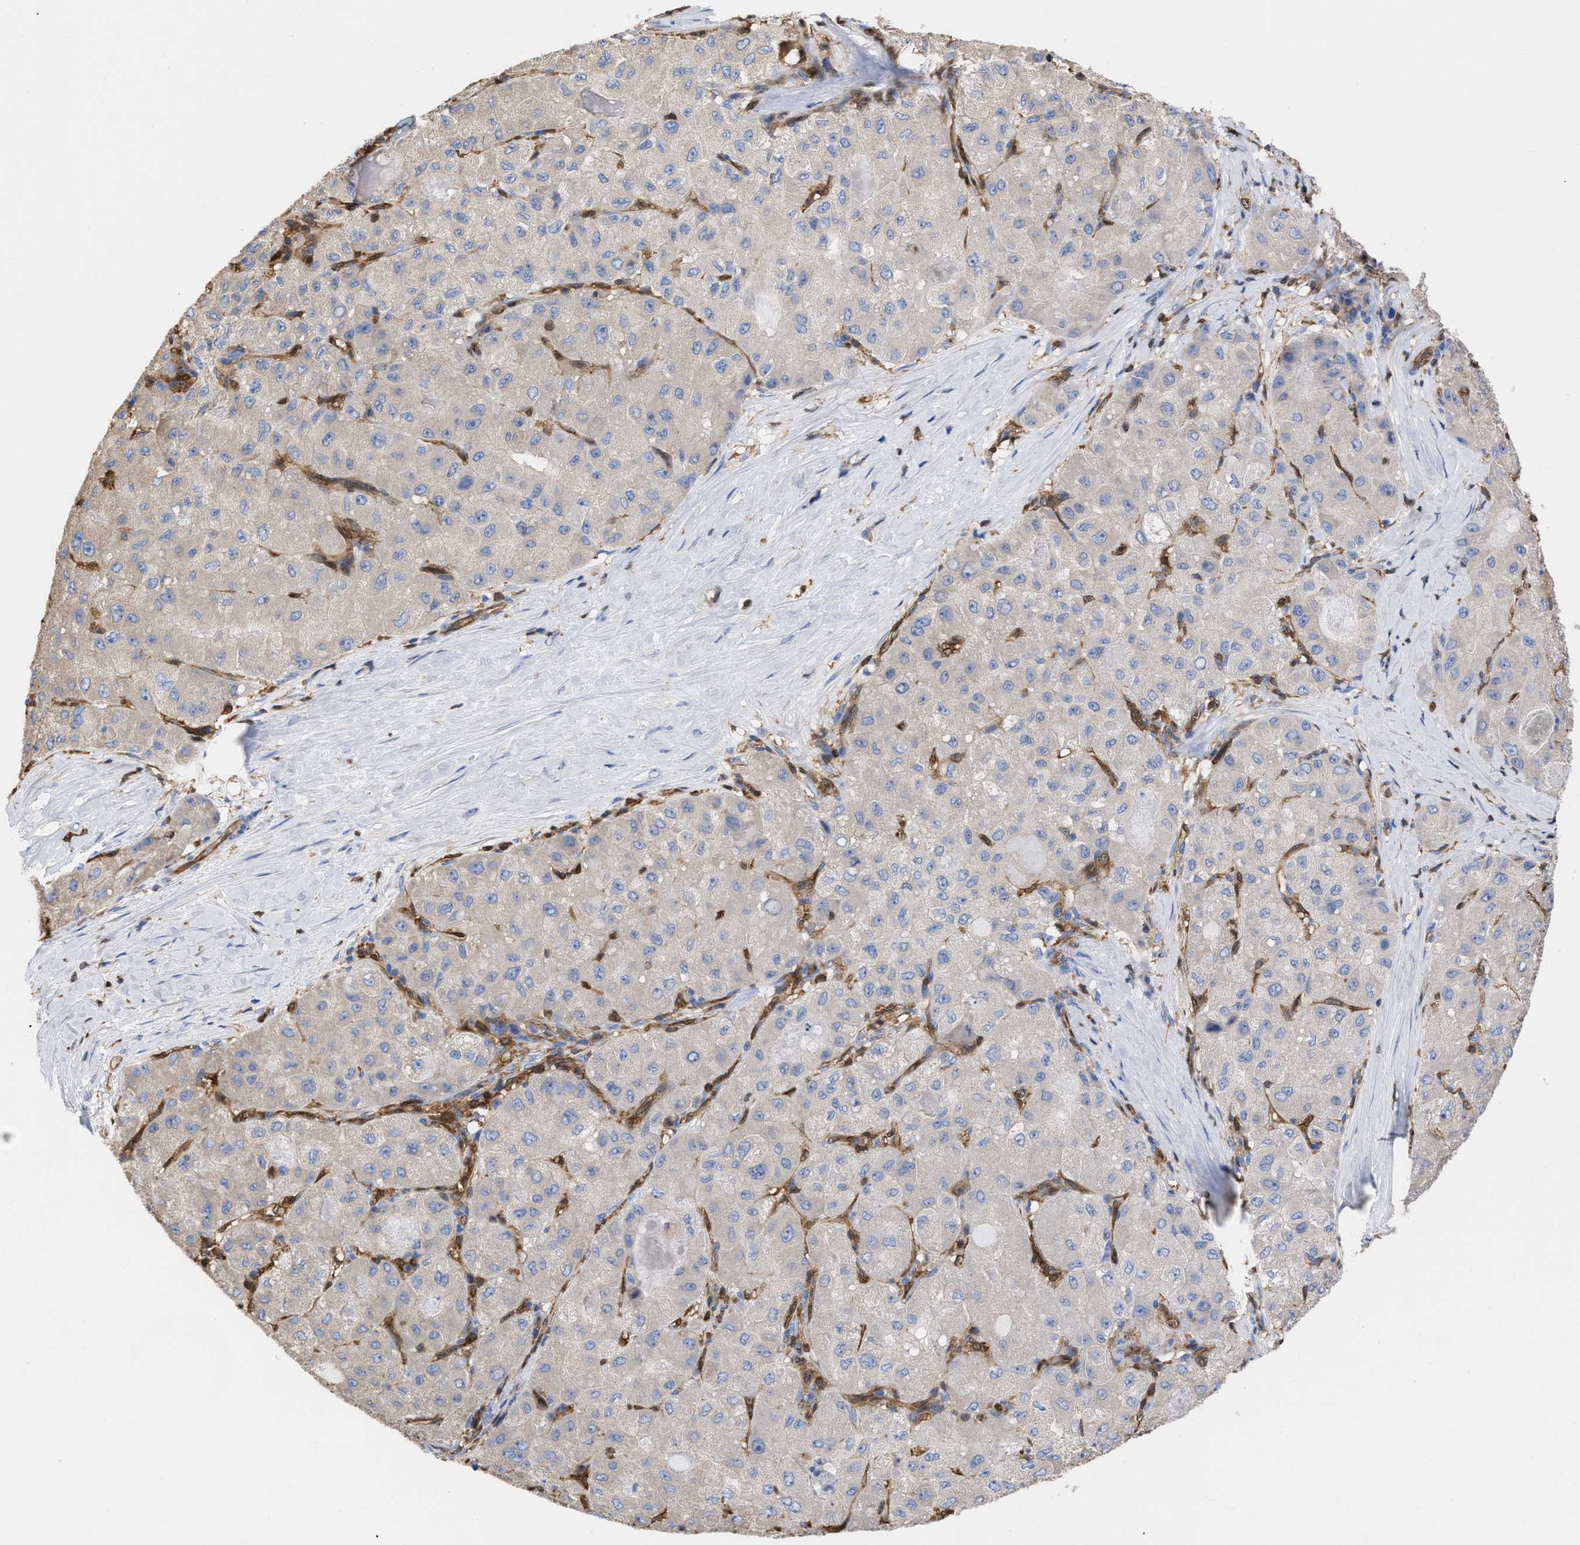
{"staining": {"intensity": "weak", "quantity": ">75%", "location": "cytoplasmic/membranous"}, "tissue": "liver cancer", "cell_type": "Tumor cells", "image_type": "cancer", "snomed": [{"axis": "morphology", "description": "Carcinoma, Hepatocellular, NOS"}, {"axis": "topography", "description": "Liver"}], "caption": "A histopathology image showing weak cytoplasmic/membranous expression in about >75% of tumor cells in liver hepatocellular carcinoma, as visualized by brown immunohistochemical staining.", "gene": "GIMAP4", "patient": {"sex": "male", "age": 80}}